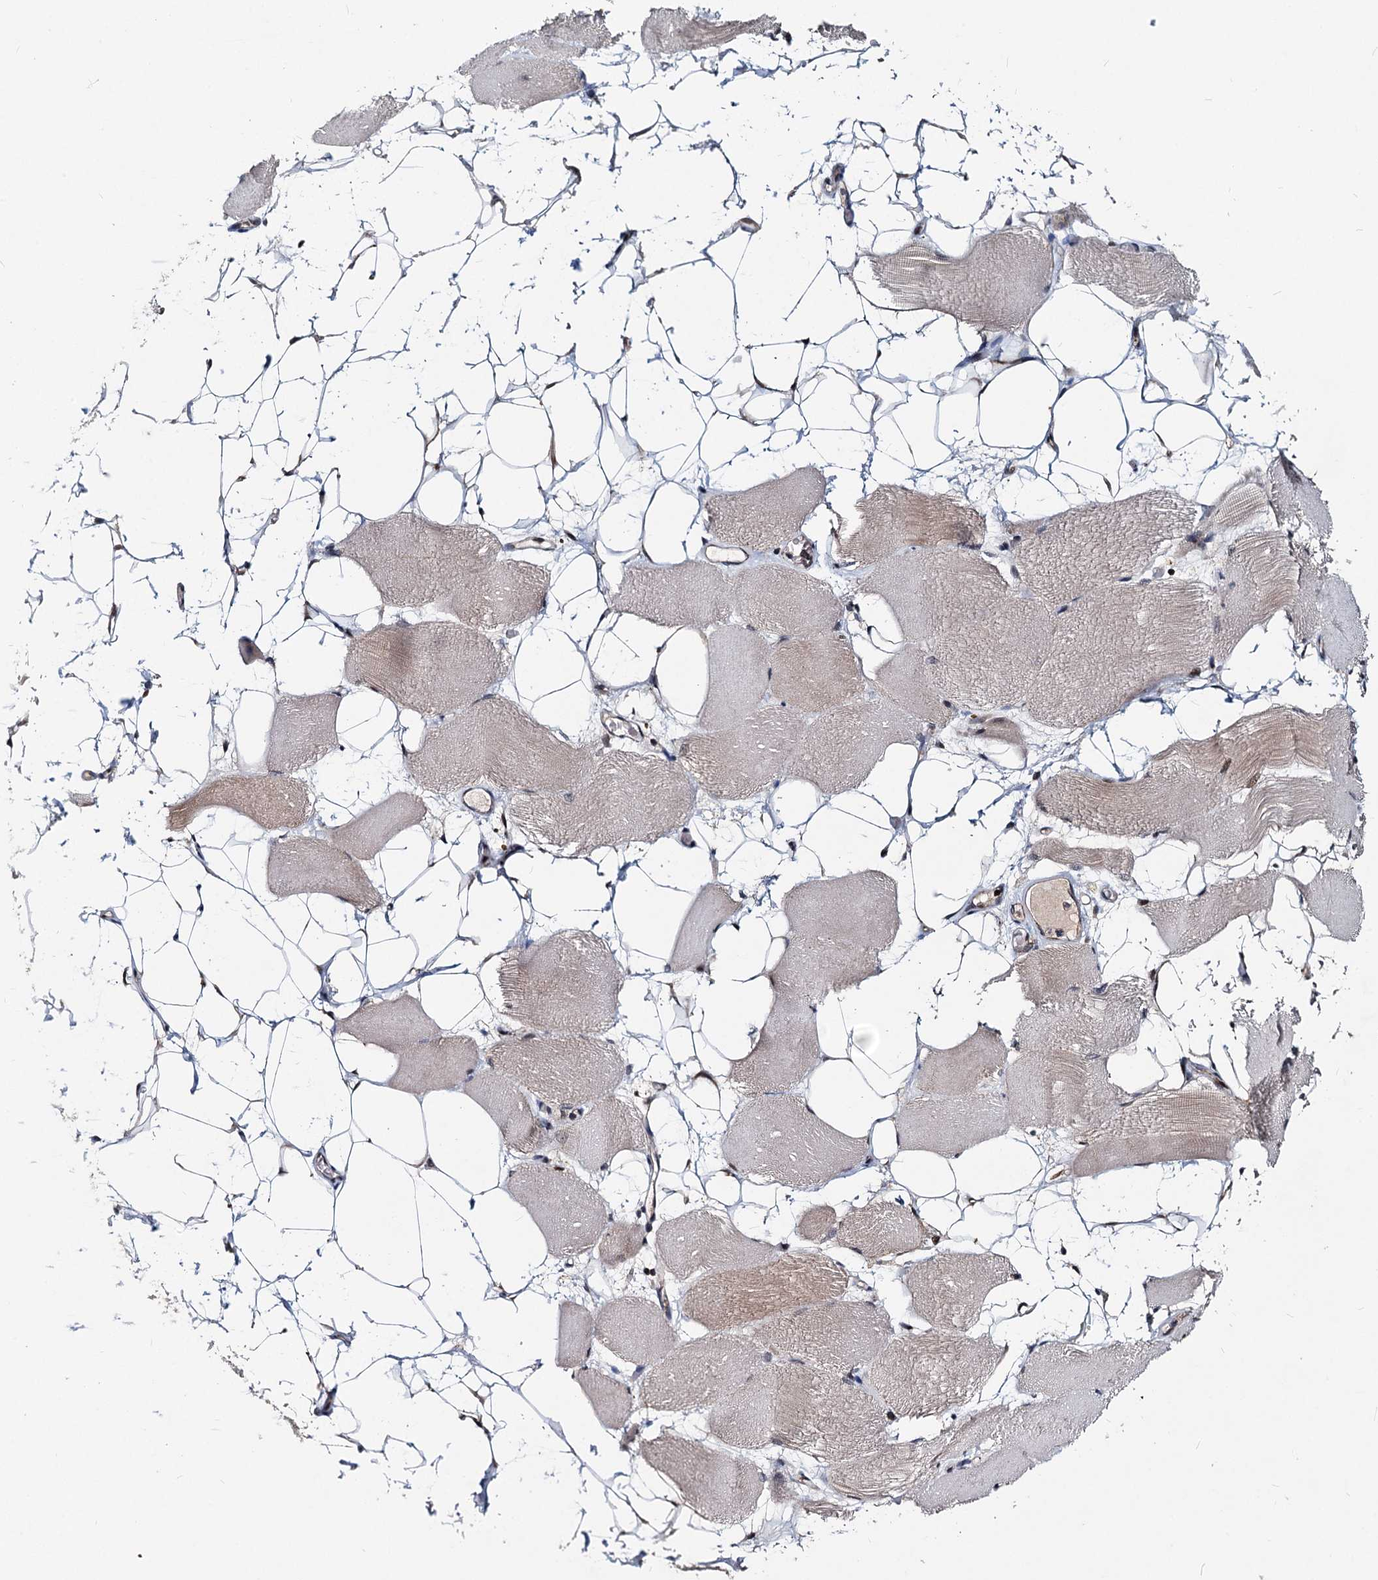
{"staining": {"intensity": "moderate", "quantity": "25%-75%", "location": "cytoplasmic/membranous,nuclear"}, "tissue": "skeletal muscle", "cell_type": "Myocytes", "image_type": "normal", "snomed": [{"axis": "morphology", "description": "Normal tissue, NOS"}, {"axis": "topography", "description": "Skeletal muscle"}, {"axis": "topography", "description": "Parathyroid gland"}], "caption": "Immunohistochemistry (IHC) photomicrograph of benign skeletal muscle: skeletal muscle stained using IHC exhibits medium levels of moderate protein expression localized specifically in the cytoplasmic/membranous,nuclear of myocytes, appearing as a cytoplasmic/membranous,nuclear brown color.", "gene": "RITA1", "patient": {"sex": "female", "age": 37}}